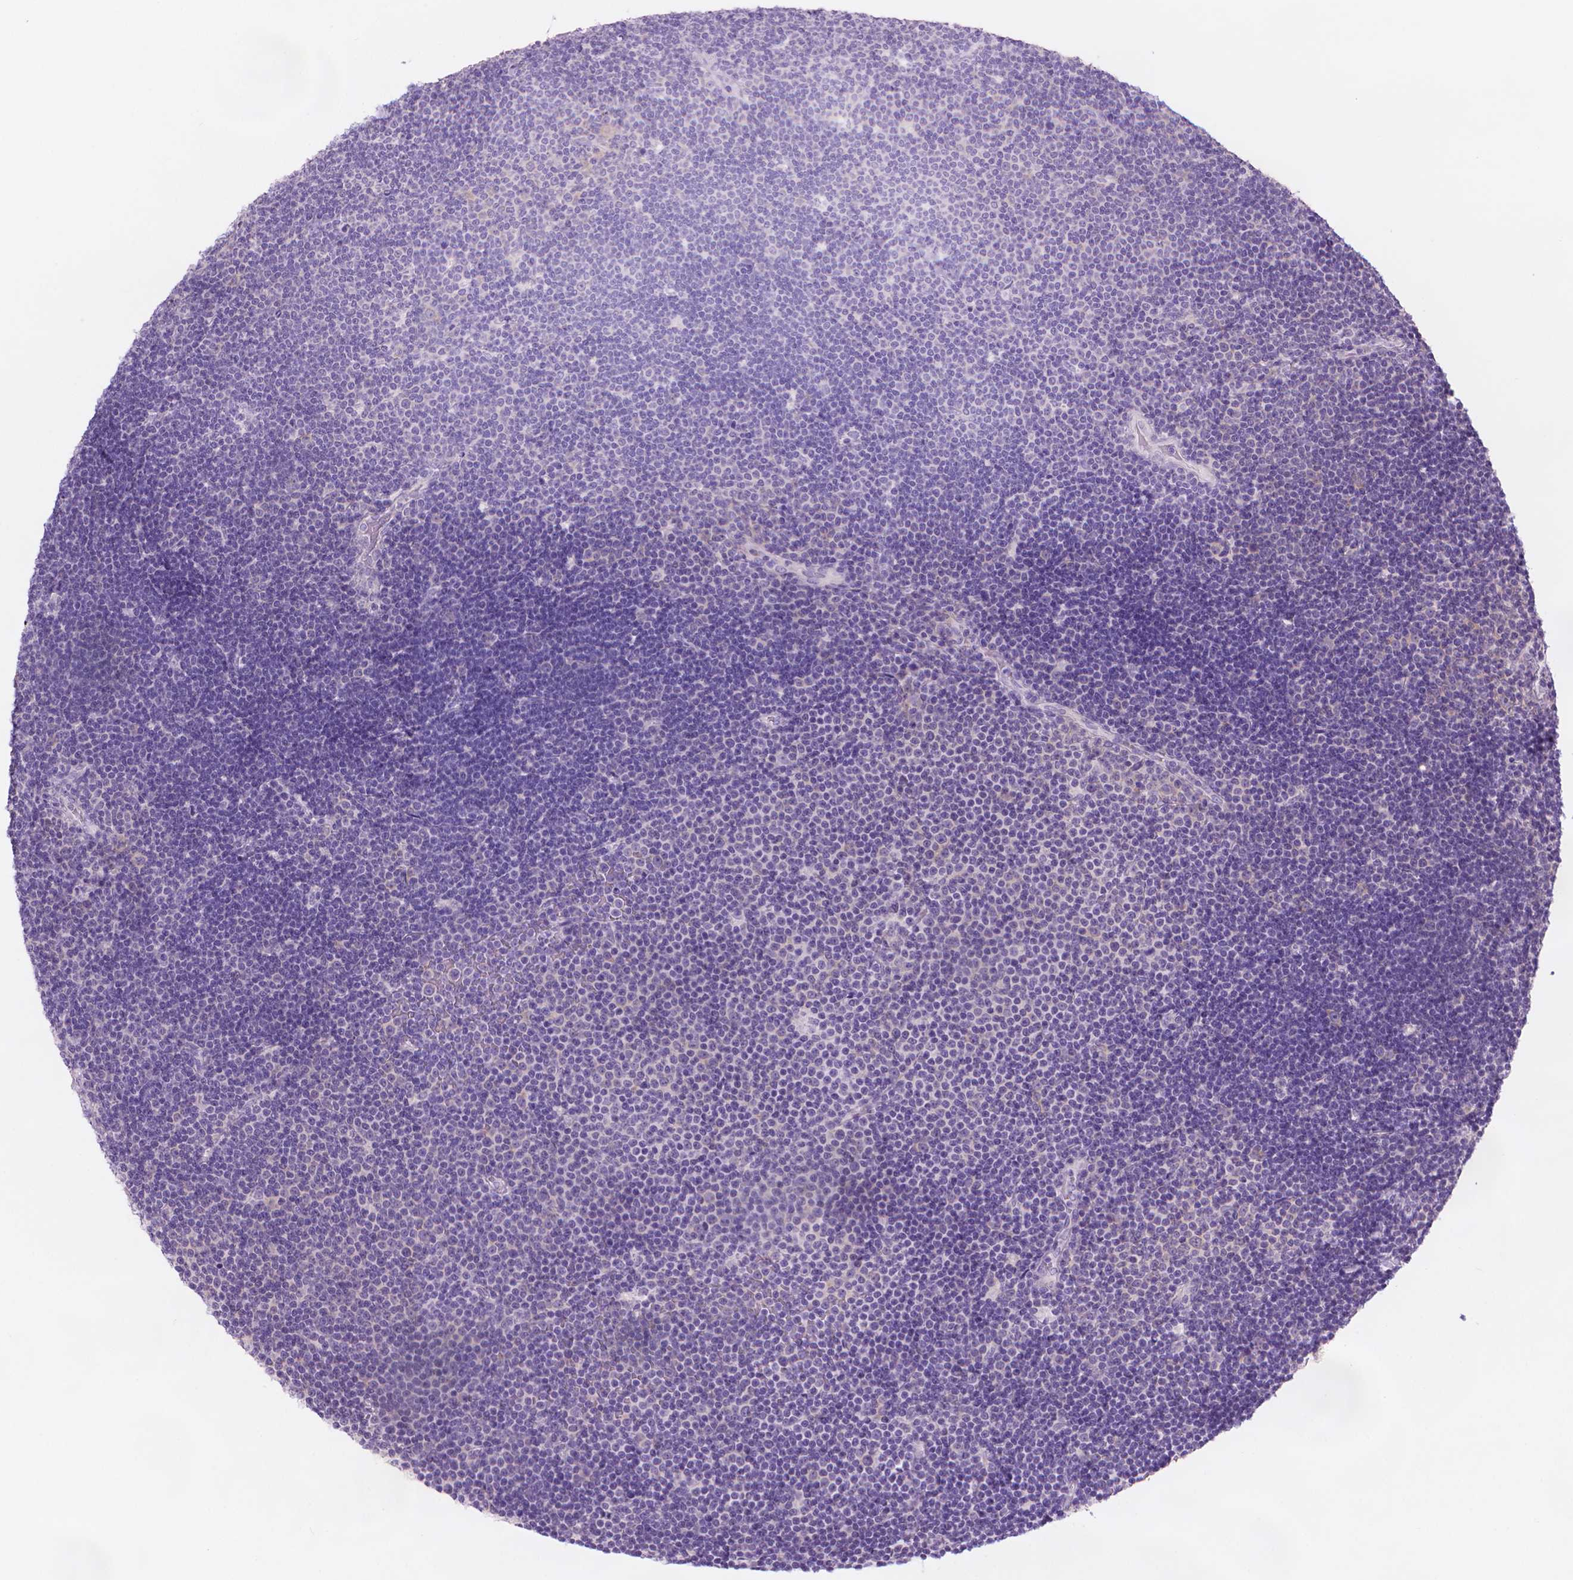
{"staining": {"intensity": "negative", "quantity": "none", "location": "none"}, "tissue": "lymphoma", "cell_type": "Tumor cells", "image_type": "cancer", "snomed": [{"axis": "morphology", "description": "Malignant lymphoma, non-Hodgkin's type, Low grade"}, {"axis": "topography", "description": "Brain"}], "caption": "Immunohistochemical staining of malignant lymphoma, non-Hodgkin's type (low-grade) exhibits no significant staining in tumor cells. (IHC, brightfield microscopy, high magnification).", "gene": "ENSG00000187186", "patient": {"sex": "female", "age": 66}}